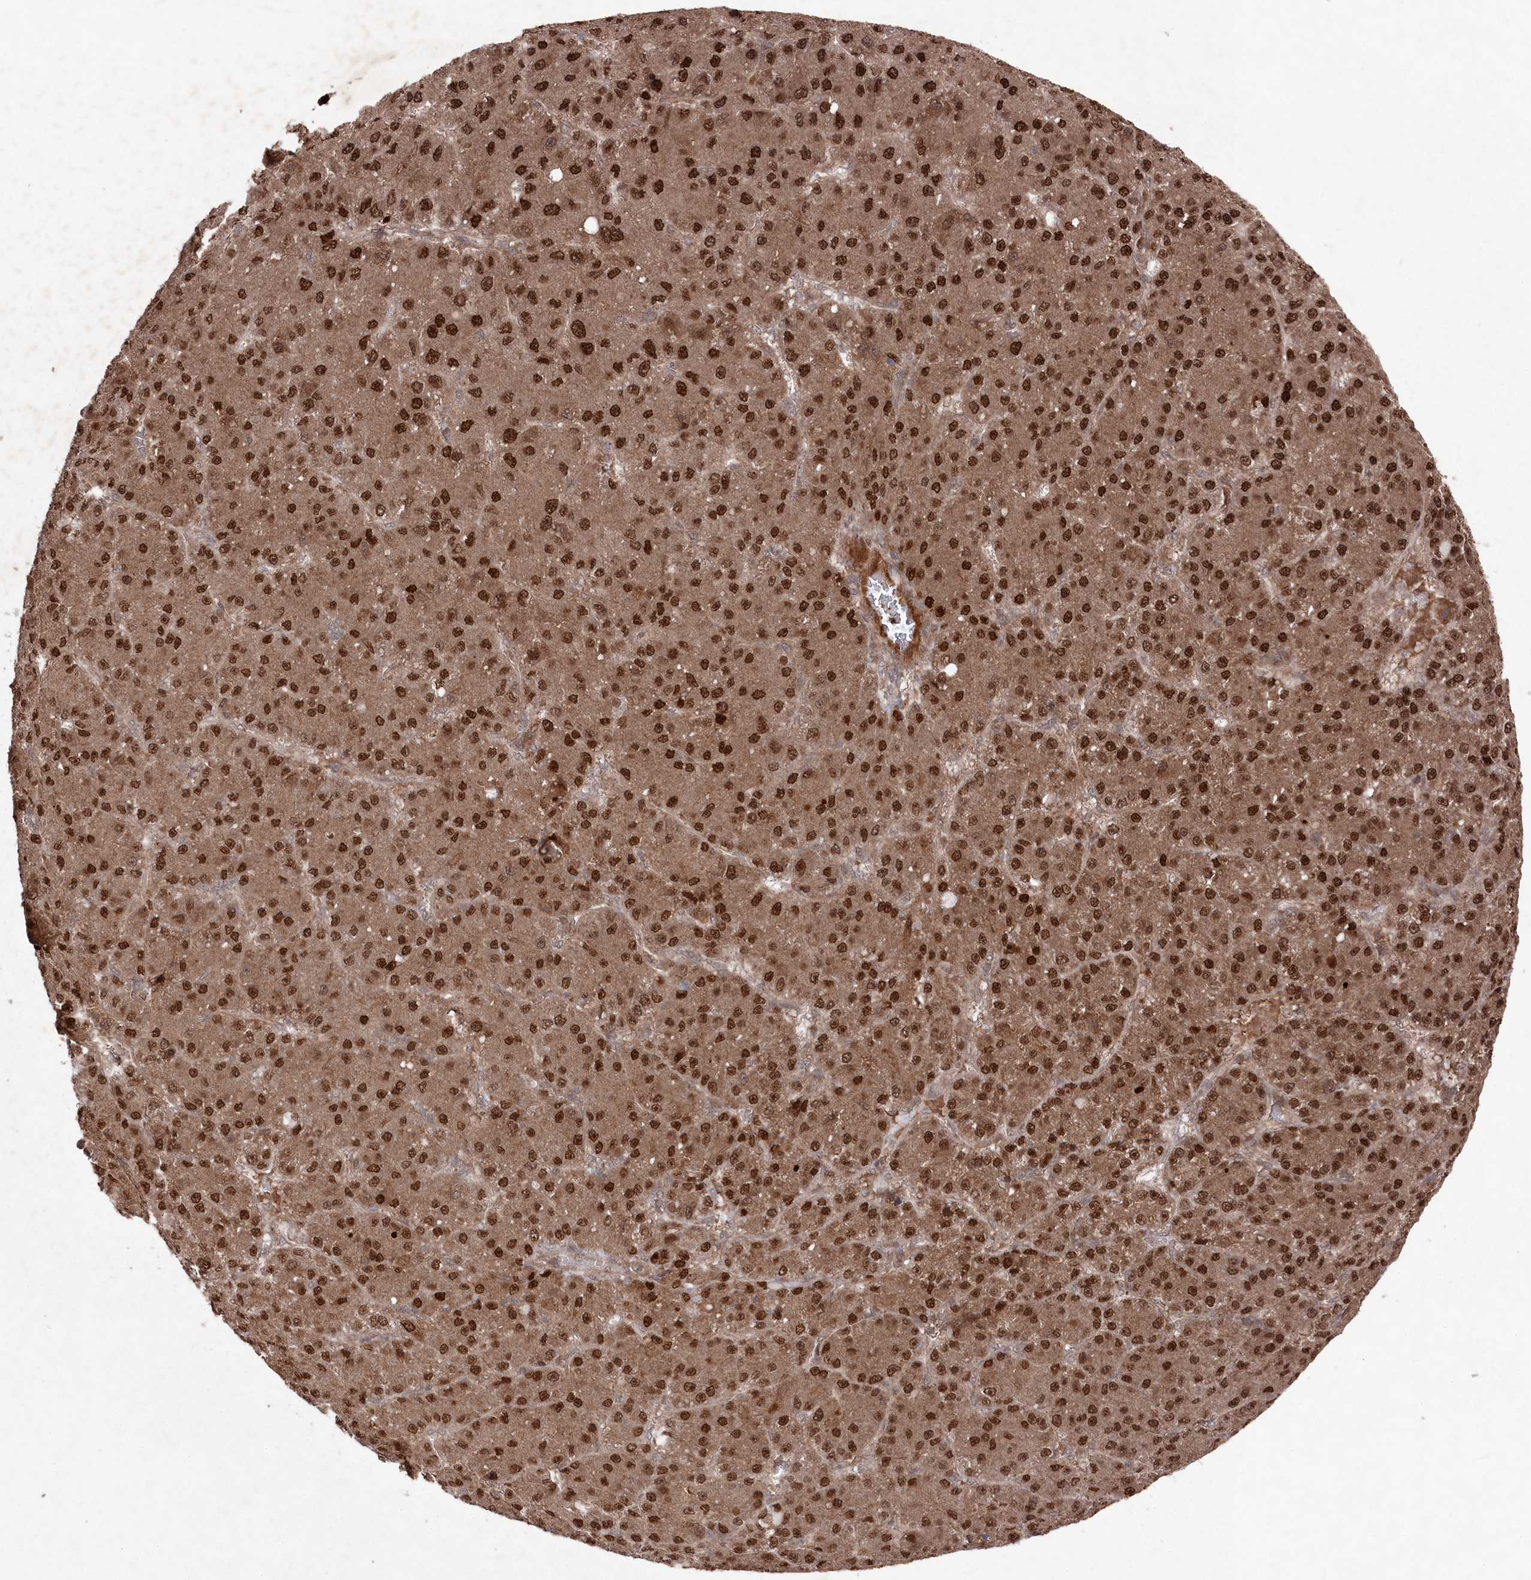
{"staining": {"intensity": "strong", "quantity": ">75%", "location": "nuclear"}, "tissue": "liver cancer", "cell_type": "Tumor cells", "image_type": "cancer", "snomed": [{"axis": "morphology", "description": "Carcinoma, Hepatocellular, NOS"}, {"axis": "topography", "description": "Liver"}], "caption": "There is high levels of strong nuclear positivity in tumor cells of liver cancer, as demonstrated by immunohistochemical staining (brown color).", "gene": "BORCS7", "patient": {"sex": "male", "age": 67}}